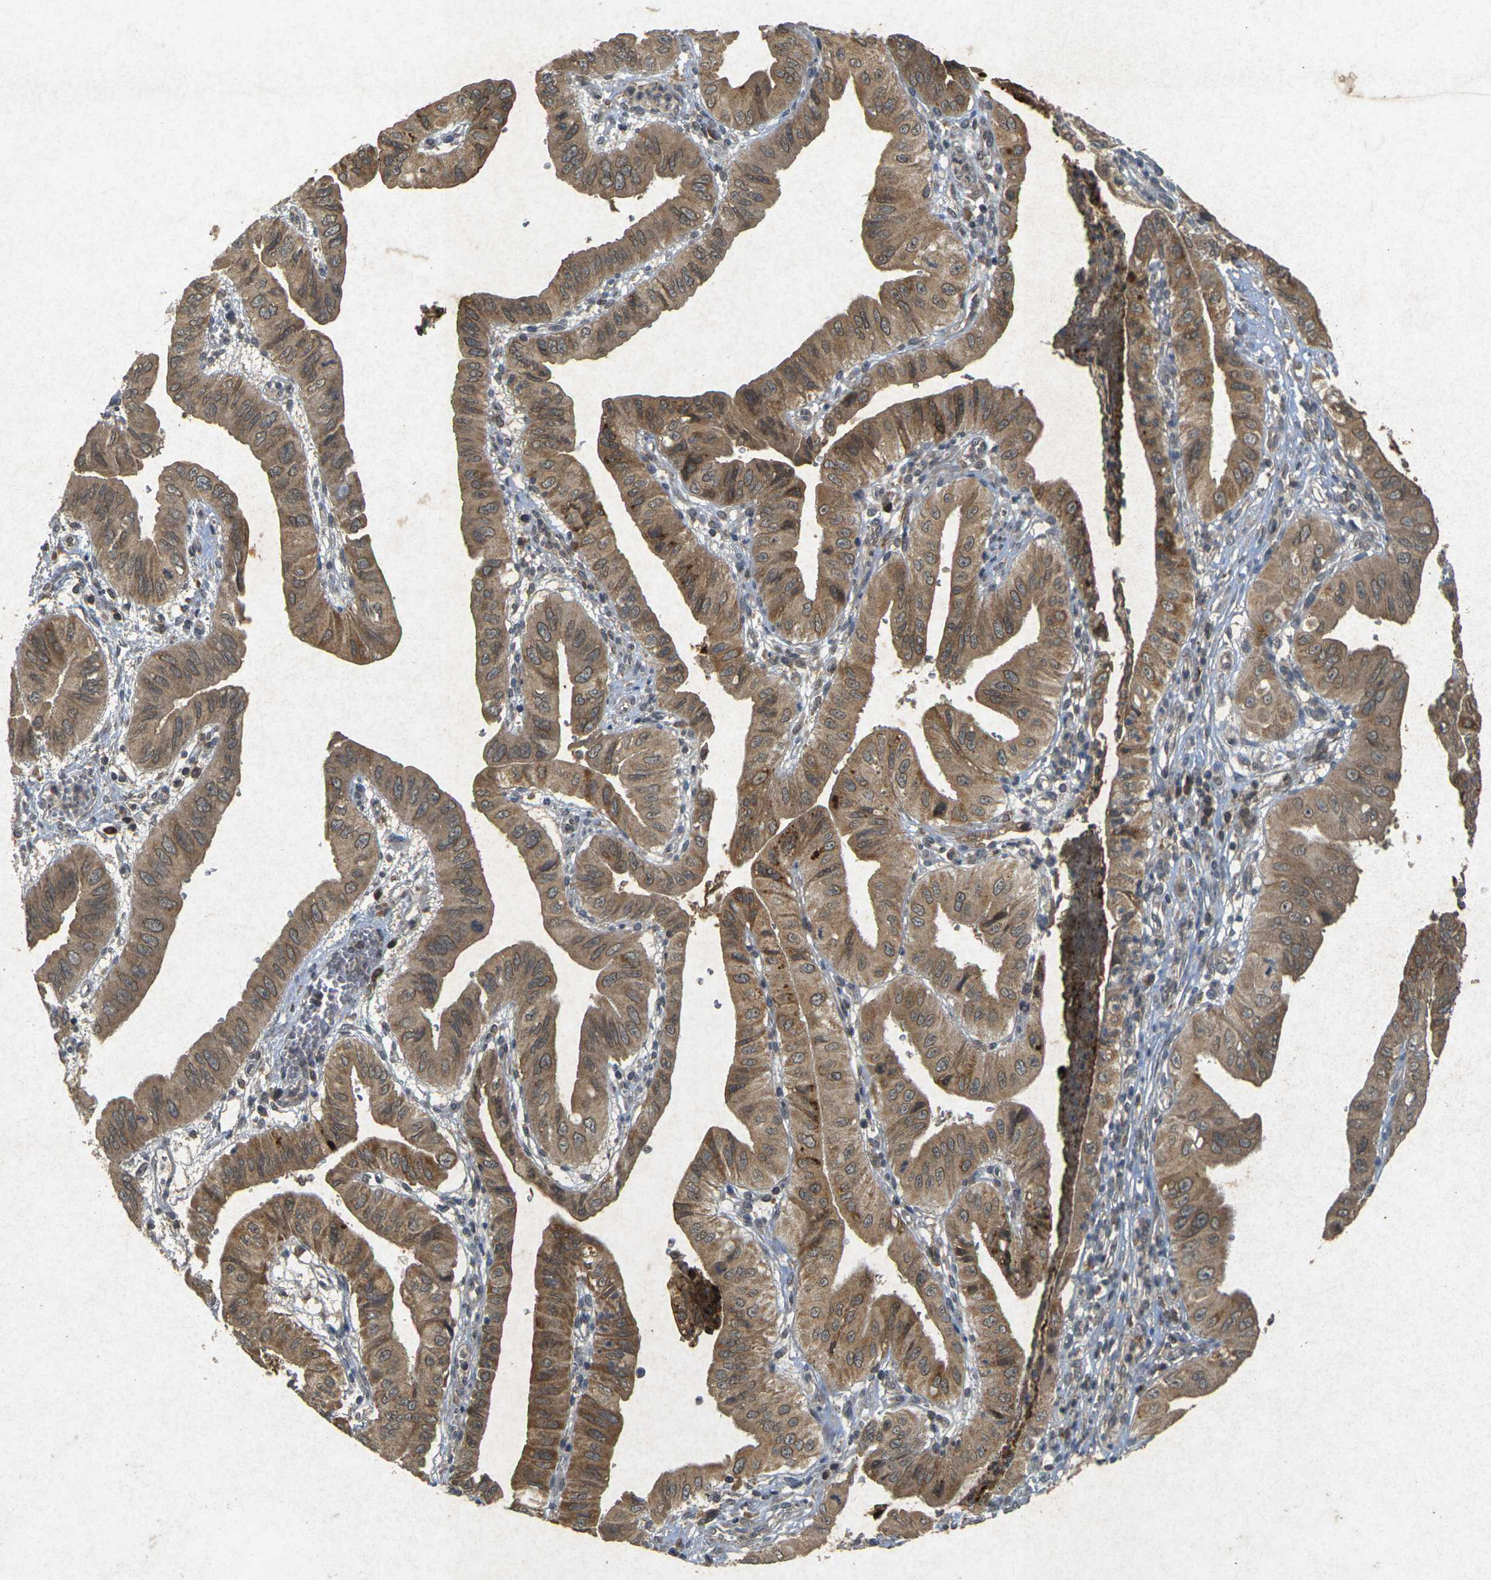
{"staining": {"intensity": "moderate", "quantity": ">75%", "location": "cytoplasmic/membranous"}, "tissue": "pancreatic cancer", "cell_type": "Tumor cells", "image_type": "cancer", "snomed": [{"axis": "morphology", "description": "Normal tissue, NOS"}, {"axis": "topography", "description": "Lymph node"}], "caption": "A brown stain shows moderate cytoplasmic/membranous expression of a protein in pancreatic cancer tumor cells. The protein of interest is shown in brown color, while the nuclei are stained blue.", "gene": "ERN1", "patient": {"sex": "male", "age": 50}}